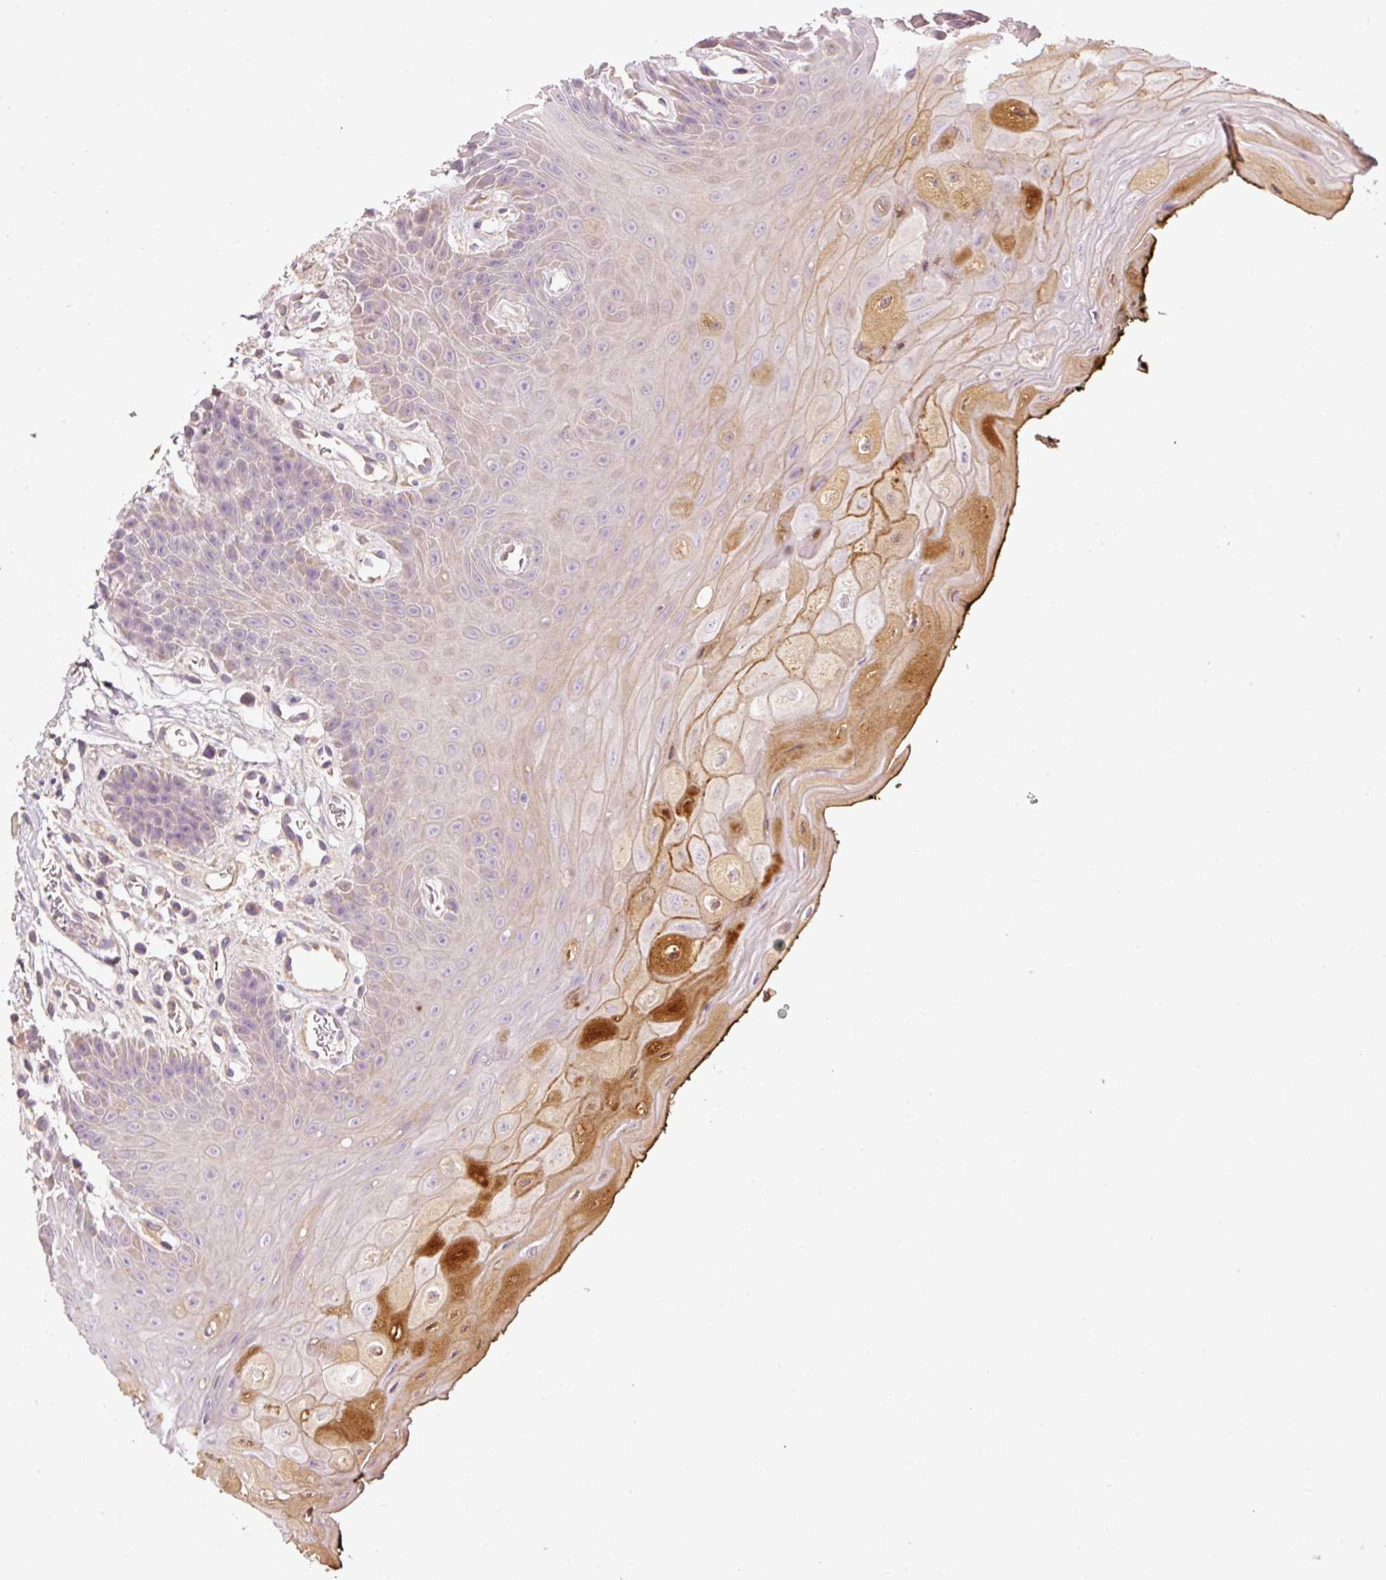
{"staining": {"intensity": "strong", "quantity": "<25%", "location": "cytoplasmic/membranous"}, "tissue": "oral mucosa", "cell_type": "Squamous epithelial cells", "image_type": "normal", "snomed": [{"axis": "morphology", "description": "Normal tissue, NOS"}, {"axis": "topography", "description": "Oral tissue"}, {"axis": "topography", "description": "Tounge, NOS"}], "caption": "Approximately <25% of squamous epithelial cells in unremarkable oral mucosa display strong cytoplasmic/membranous protein positivity as visualized by brown immunohistochemical staining.", "gene": "SERPING1", "patient": {"sex": "female", "age": 59}}